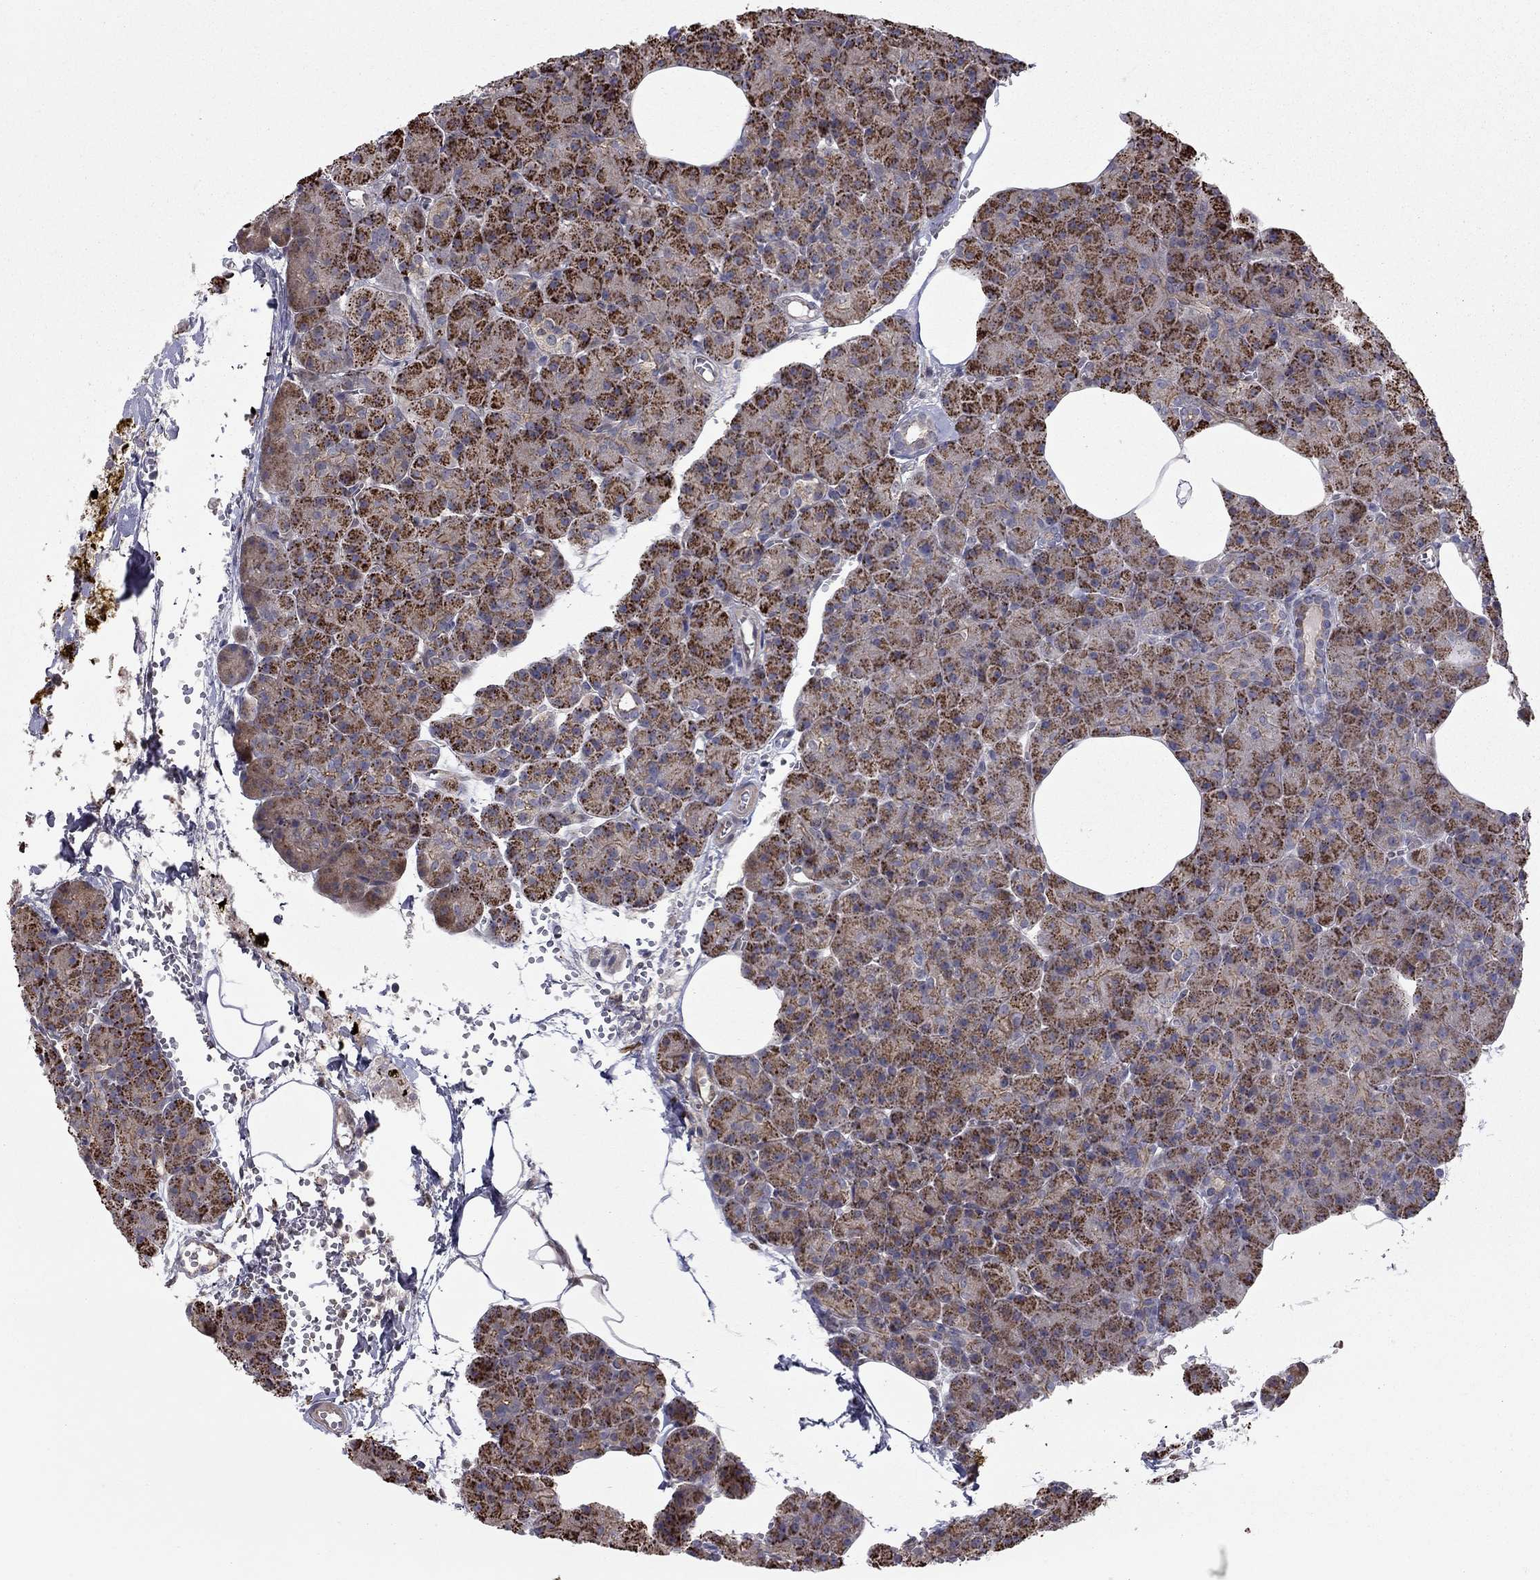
{"staining": {"intensity": "strong", "quantity": ">75%", "location": "cytoplasmic/membranous"}, "tissue": "pancreas", "cell_type": "Exocrine glandular cells", "image_type": "normal", "snomed": [{"axis": "morphology", "description": "Normal tissue, NOS"}, {"axis": "topography", "description": "Pancreas"}], "caption": "DAB (3,3'-diaminobenzidine) immunohistochemical staining of benign pancreas shows strong cytoplasmic/membranous protein positivity in about >75% of exocrine glandular cells.", "gene": "DUSP7", "patient": {"sex": "female", "age": 45}}